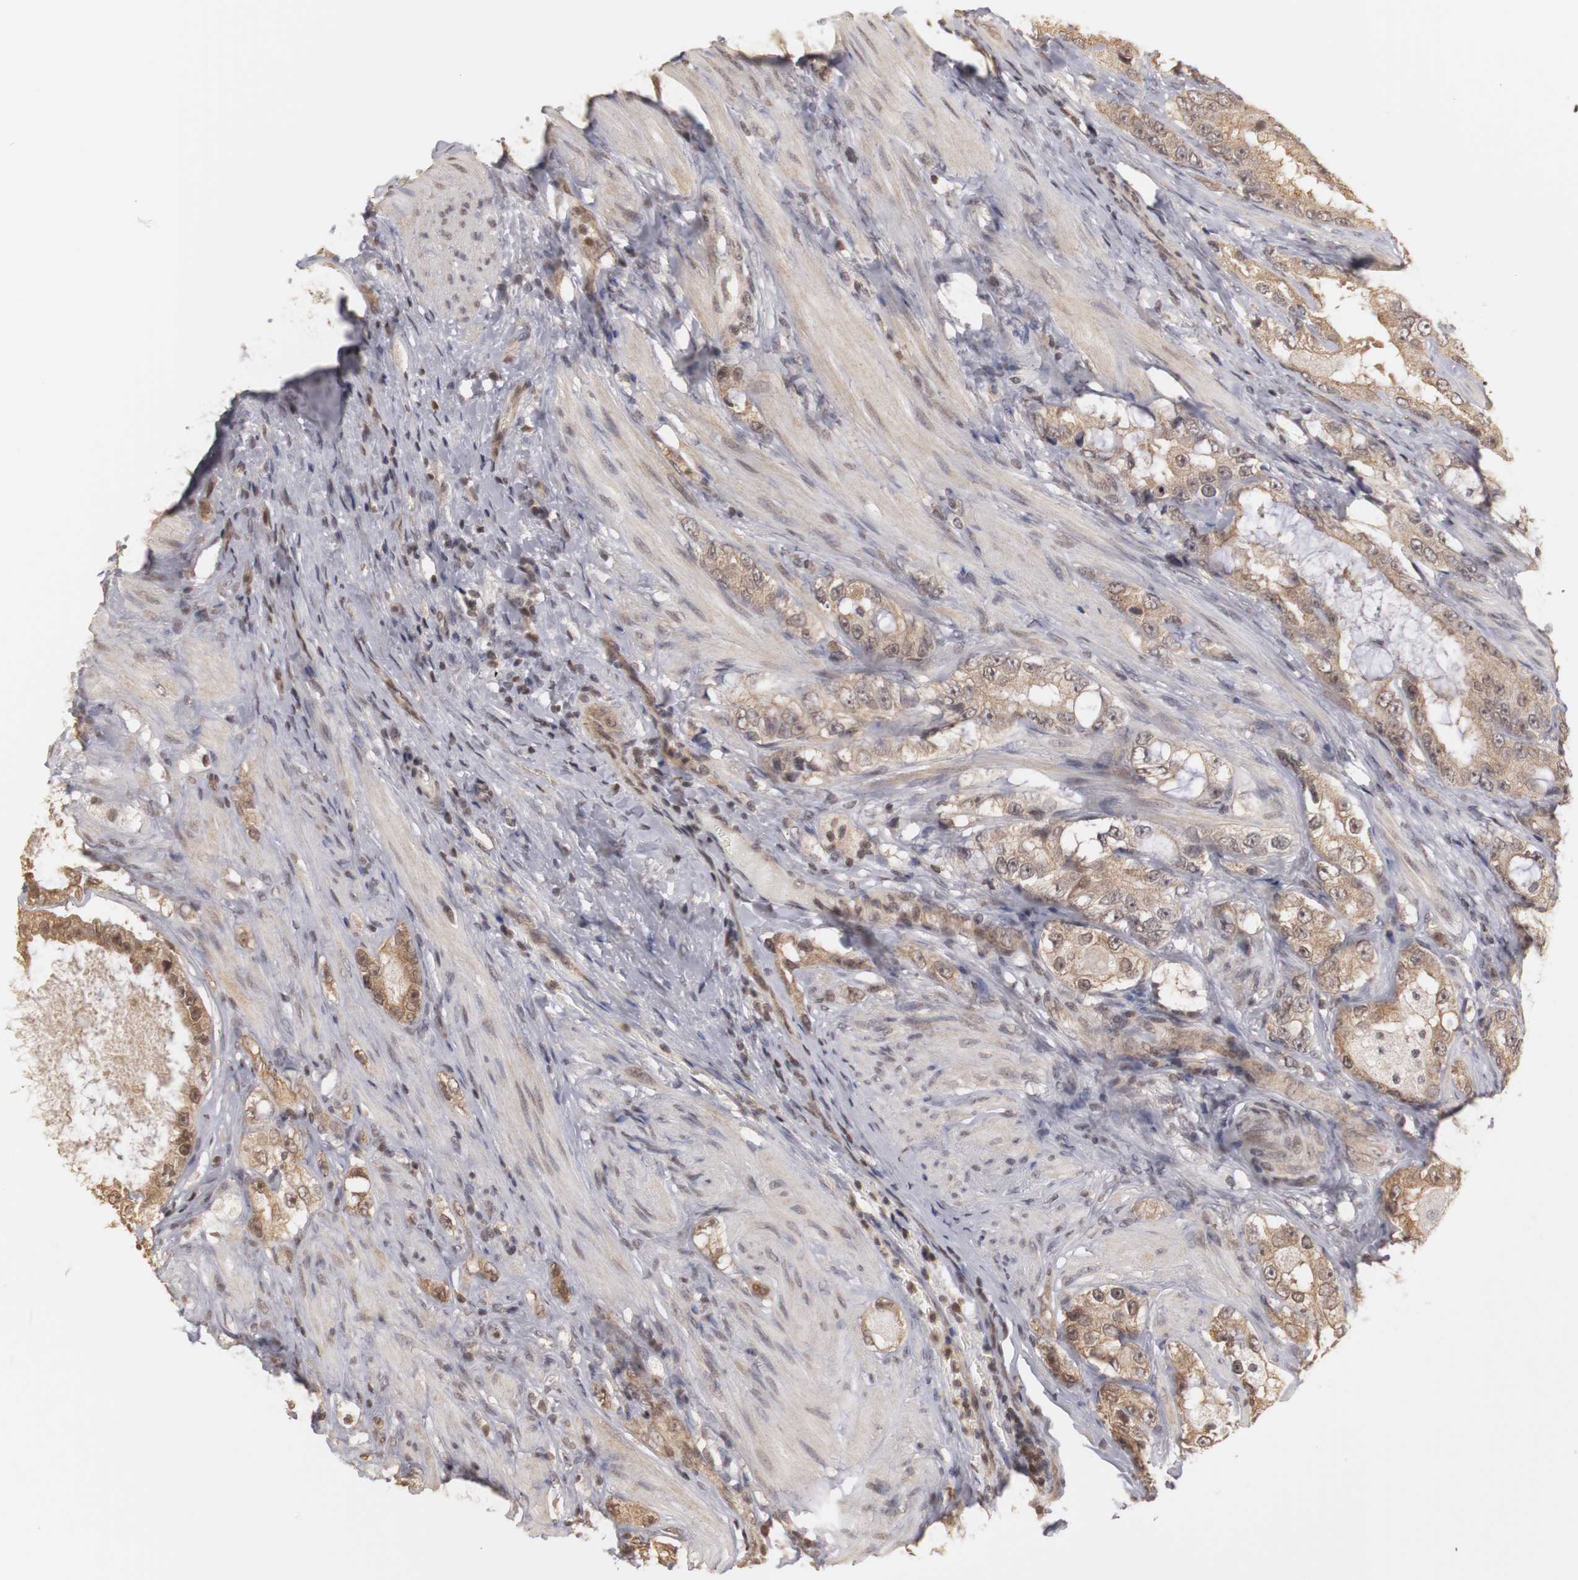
{"staining": {"intensity": "weak", "quantity": ">75%", "location": "cytoplasmic/membranous"}, "tissue": "prostate cancer", "cell_type": "Tumor cells", "image_type": "cancer", "snomed": [{"axis": "morphology", "description": "Adenocarcinoma, High grade"}, {"axis": "topography", "description": "Prostate"}], "caption": "Human adenocarcinoma (high-grade) (prostate) stained with a protein marker shows weak staining in tumor cells.", "gene": "PLEKHA1", "patient": {"sex": "male", "age": 63}}